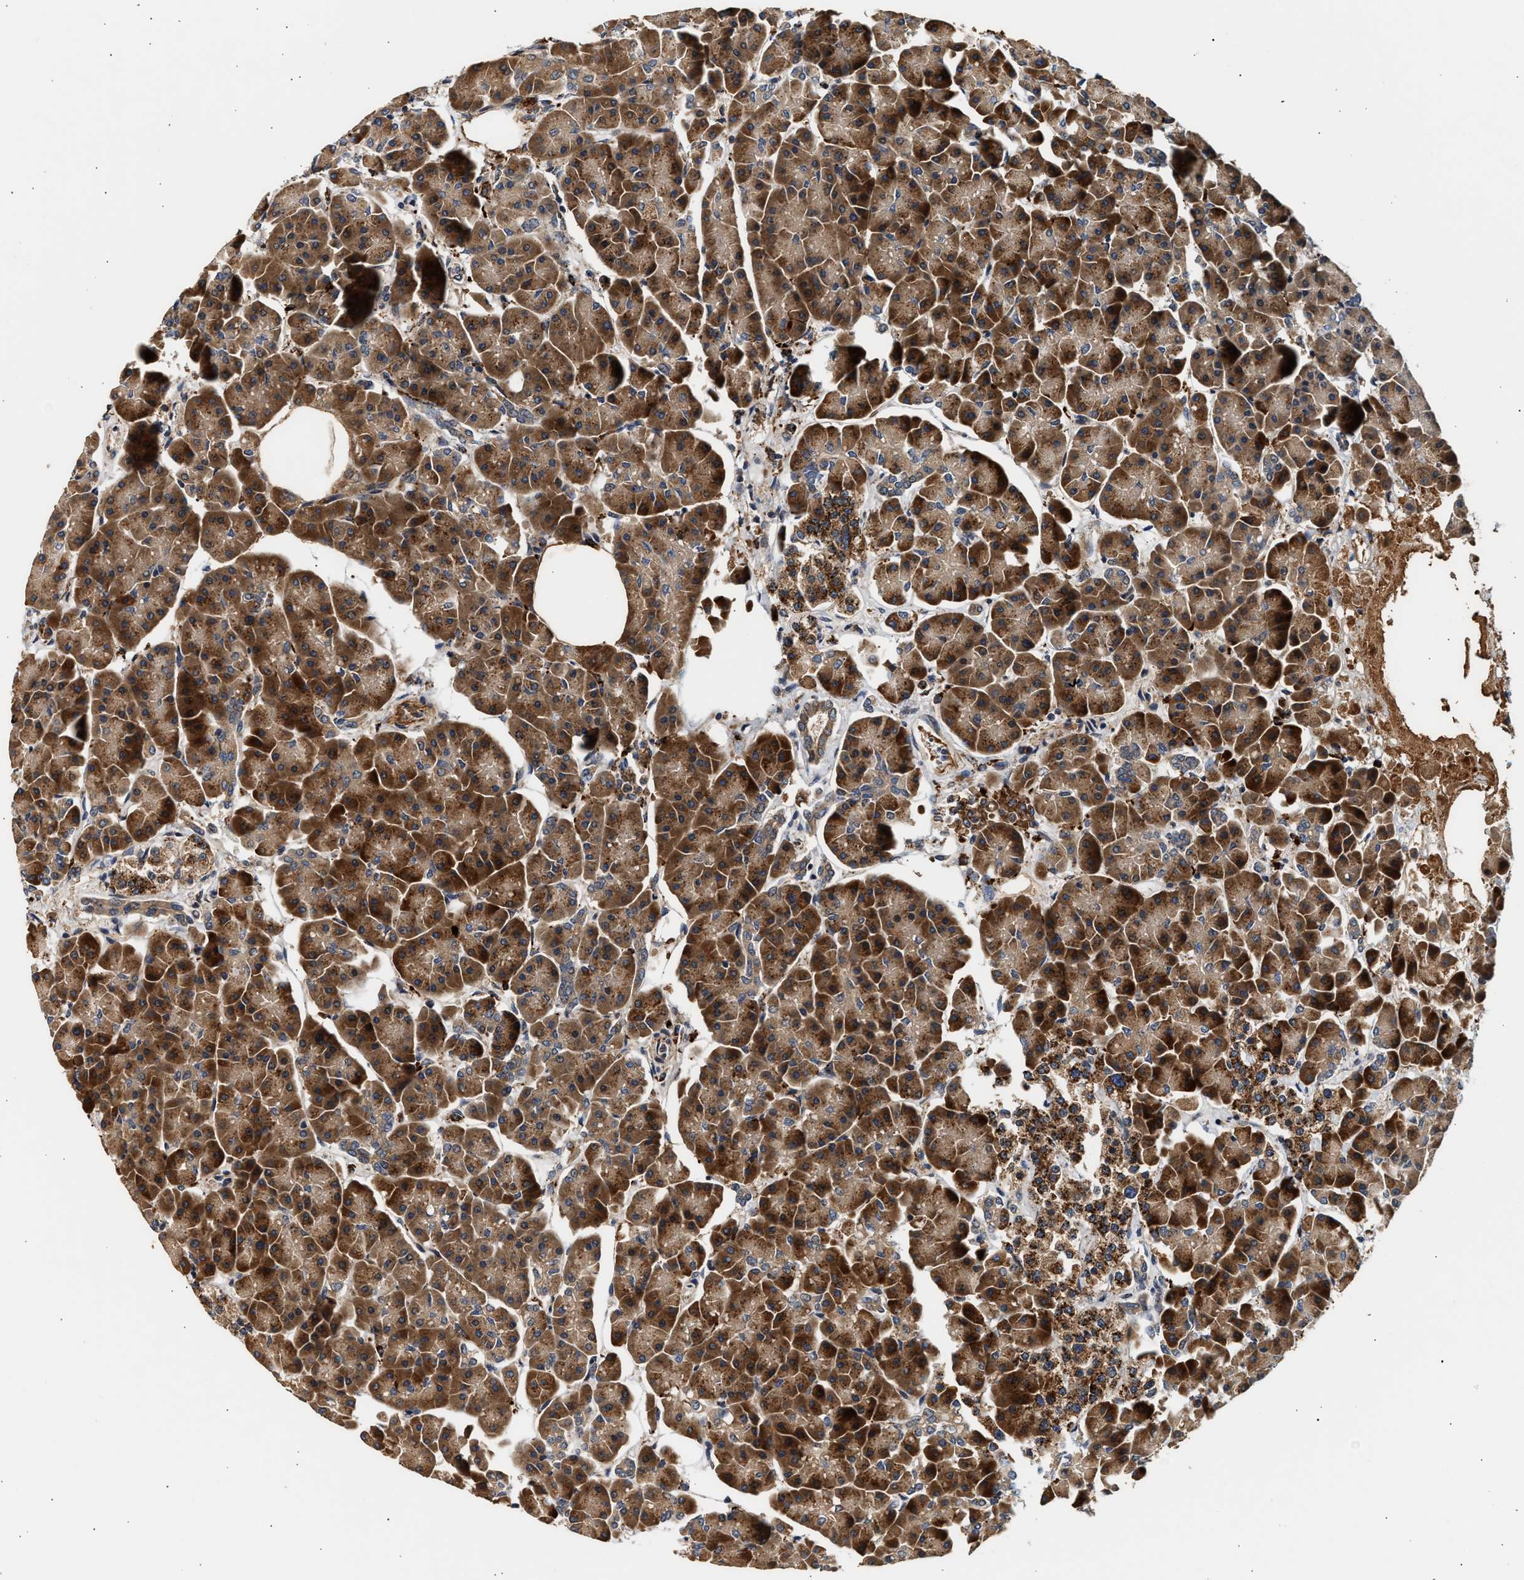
{"staining": {"intensity": "strong", "quantity": ">75%", "location": "cytoplasmic/membranous"}, "tissue": "pancreas", "cell_type": "Exocrine glandular cells", "image_type": "normal", "snomed": [{"axis": "morphology", "description": "Normal tissue, NOS"}, {"axis": "topography", "description": "Pancreas"}], "caption": "Benign pancreas exhibits strong cytoplasmic/membranous positivity in about >75% of exocrine glandular cells (brown staining indicates protein expression, while blue staining denotes nuclei)..", "gene": "PLD3", "patient": {"sex": "female", "age": 70}}